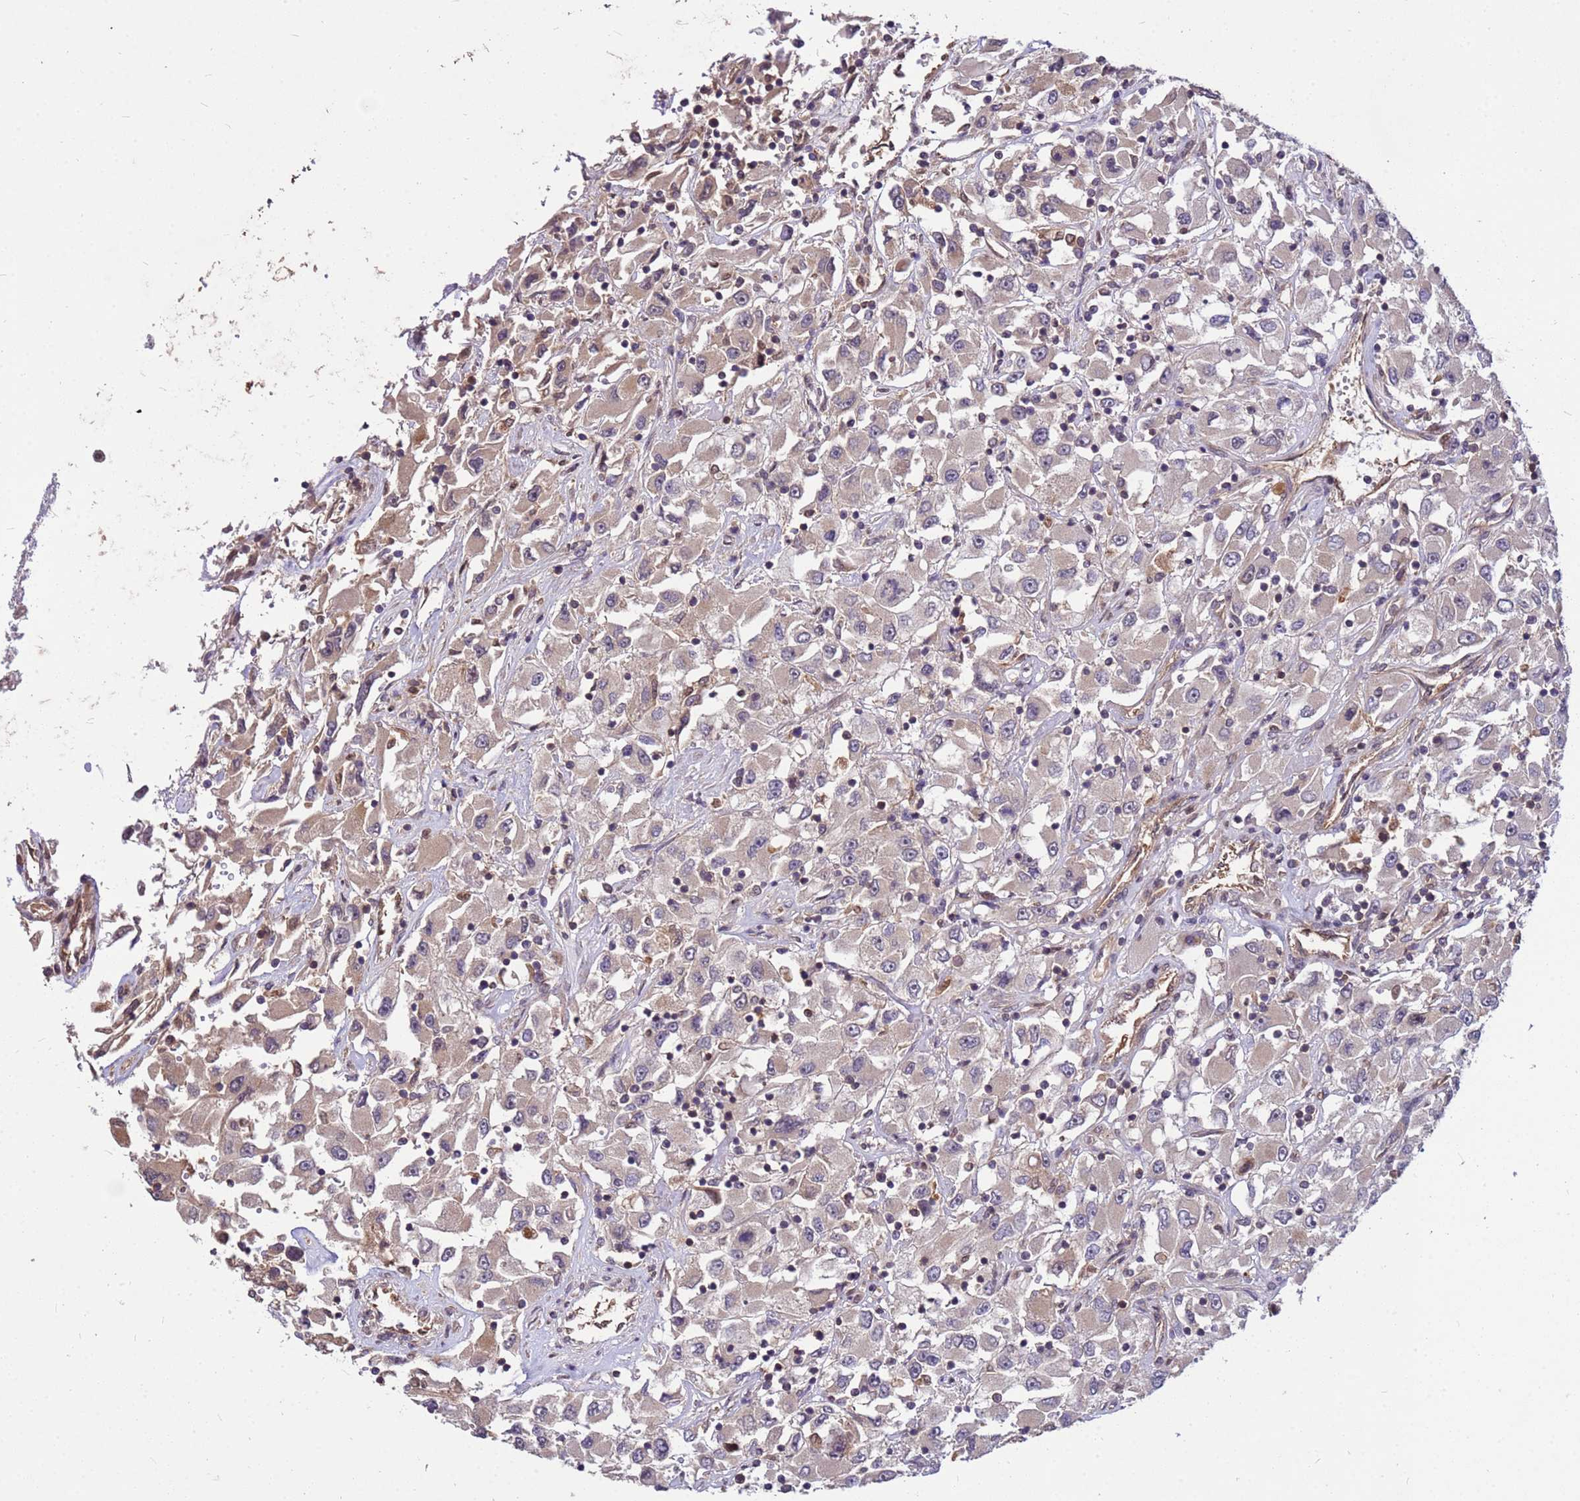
{"staining": {"intensity": "weak", "quantity": "<25%", "location": "cytoplasmic/membranous"}, "tissue": "renal cancer", "cell_type": "Tumor cells", "image_type": "cancer", "snomed": [{"axis": "morphology", "description": "Adenocarcinoma, NOS"}, {"axis": "topography", "description": "Kidney"}], "caption": "Tumor cells show no significant protein staining in renal adenocarcinoma. (DAB (3,3'-diaminobenzidine) immunohistochemistry (IHC) with hematoxylin counter stain).", "gene": "PPP2CB", "patient": {"sex": "female", "age": 52}}